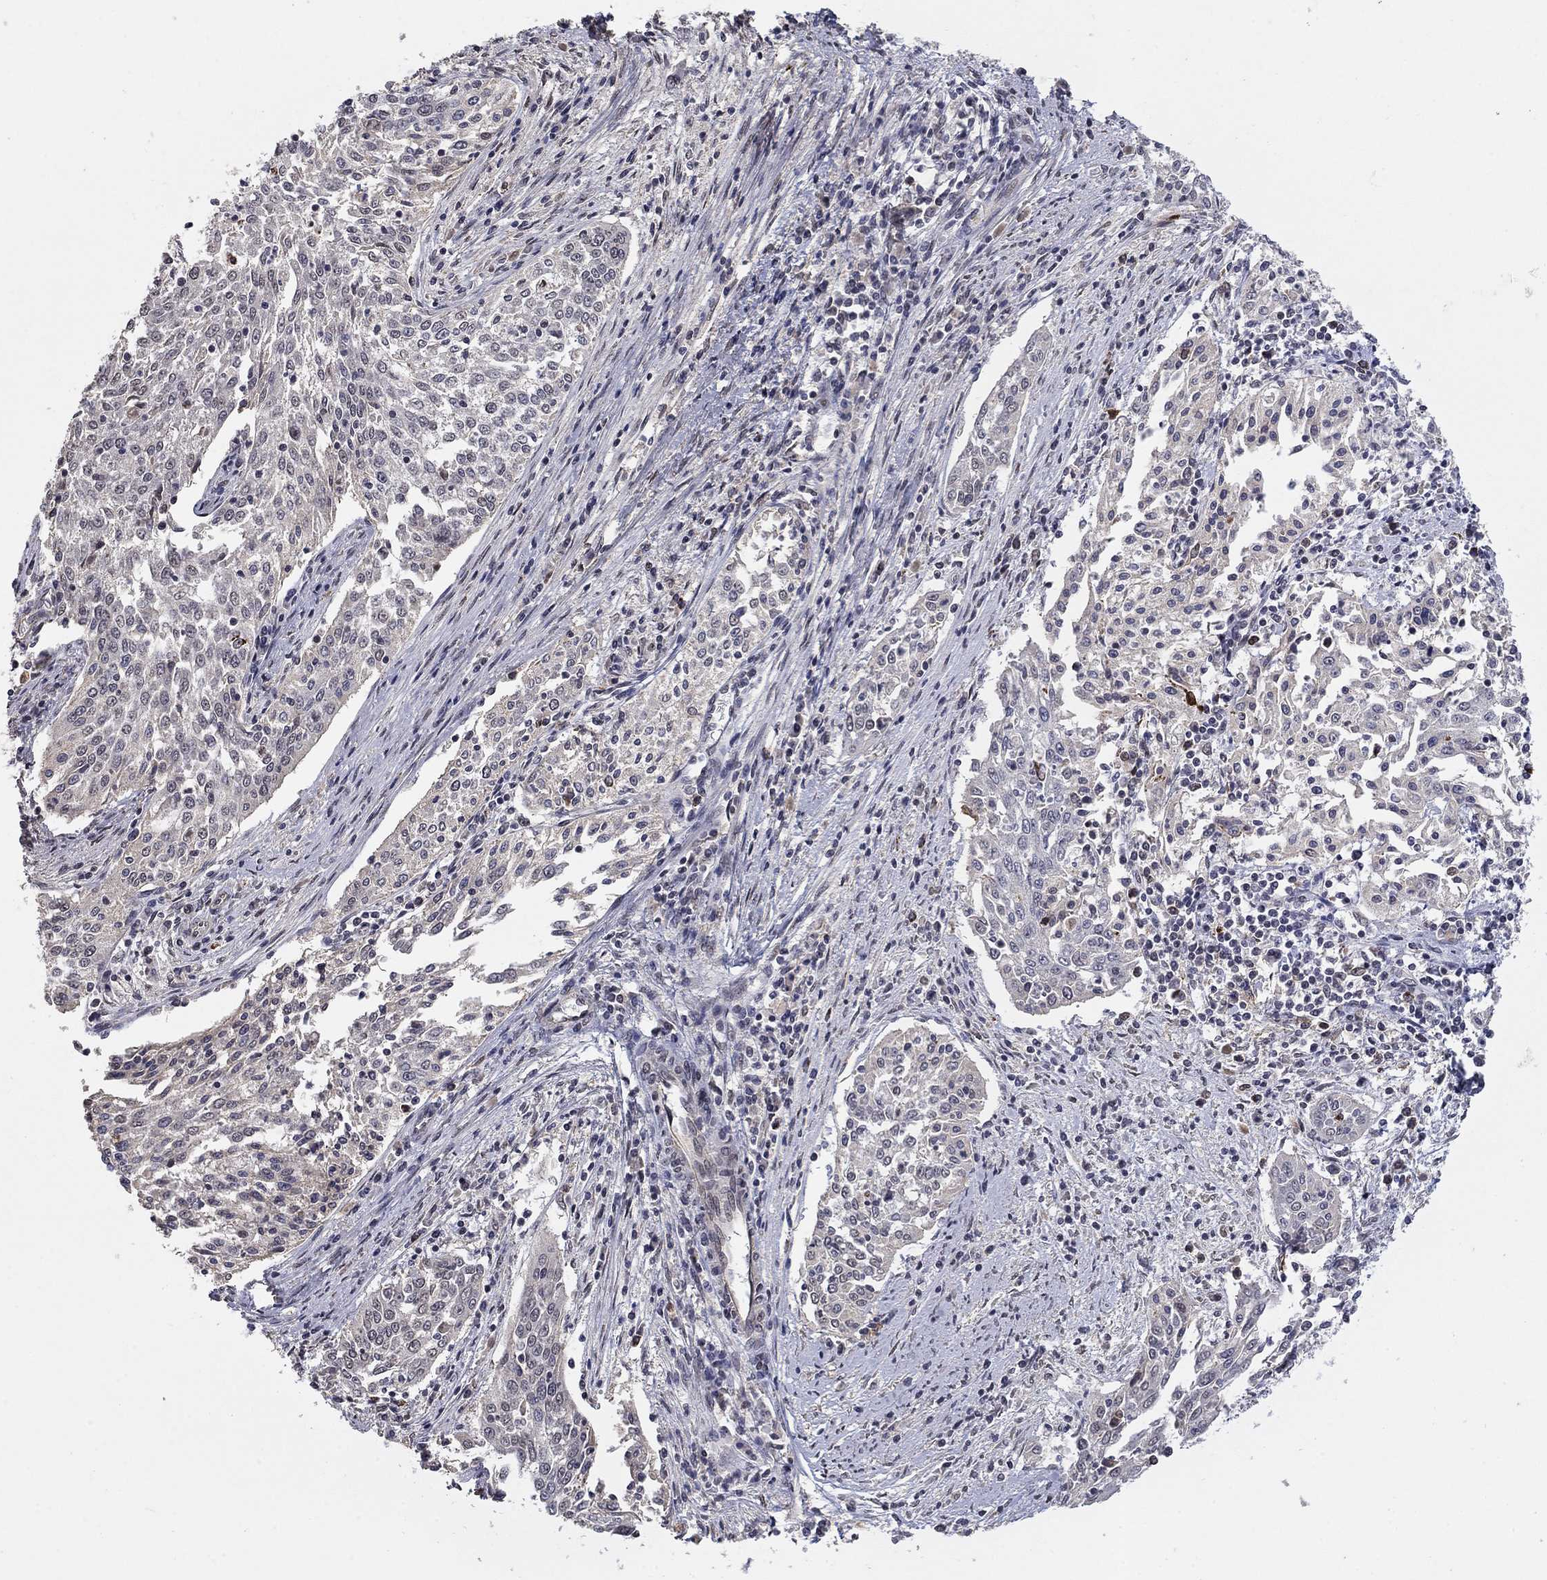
{"staining": {"intensity": "negative", "quantity": "none", "location": "none"}, "tissue": "cervical cancer", "cell_type": "Tumor cells", "image_type": "cancer", "snomed": [{"axis": "morphology", "description": "Squamous cell carcinoma, NOS"}, {"axis": "topography", "description": "Cervix"}], "caption": "This micrograph is of cervical cancer stained with immunohistochemistry (IHC) to label a protein in brown with the nuclei are counter-stained blue. There is no expression in tumor cells.", "gene": "GRIA3", "patient": {"sex": "female", "age": 41}}